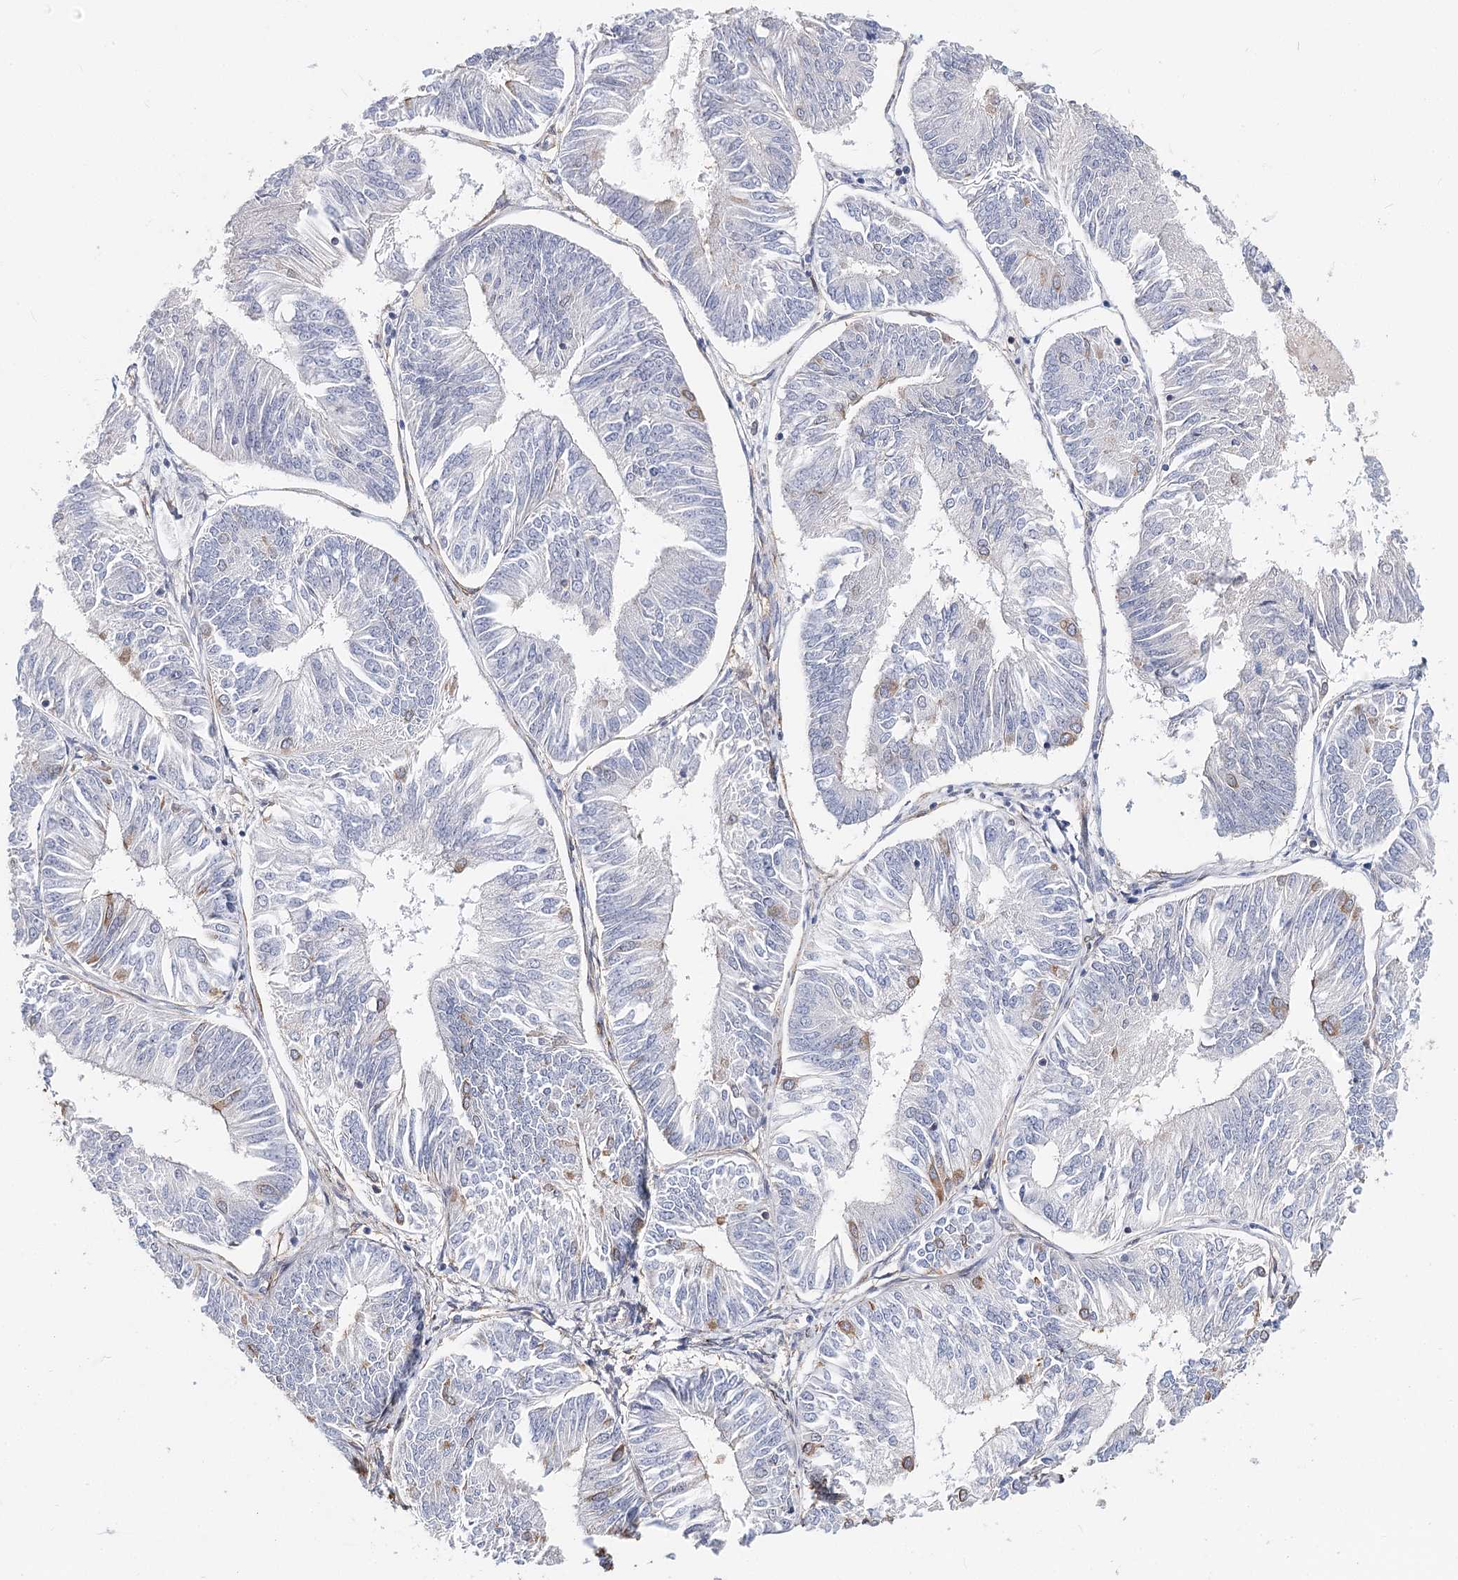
{"staining": {"intensity": "negative", "quantity": "none", "location": "none"}, "tissue": "endometrial cancer", "cell_type": "Tumor cells", "image_type": "cancer", "snomed": [{"axis": "morphology", "description": "Adenocarcinoma, NOS"}, {"axis": "topography", "description": "Endometrium"}], "caption": "A photomicrograph of human endometrial adenocarcinoma is negative for staining in tumor cells.", "gene": "TMEM218", "patient": {"sex": "female", "age": 58}}